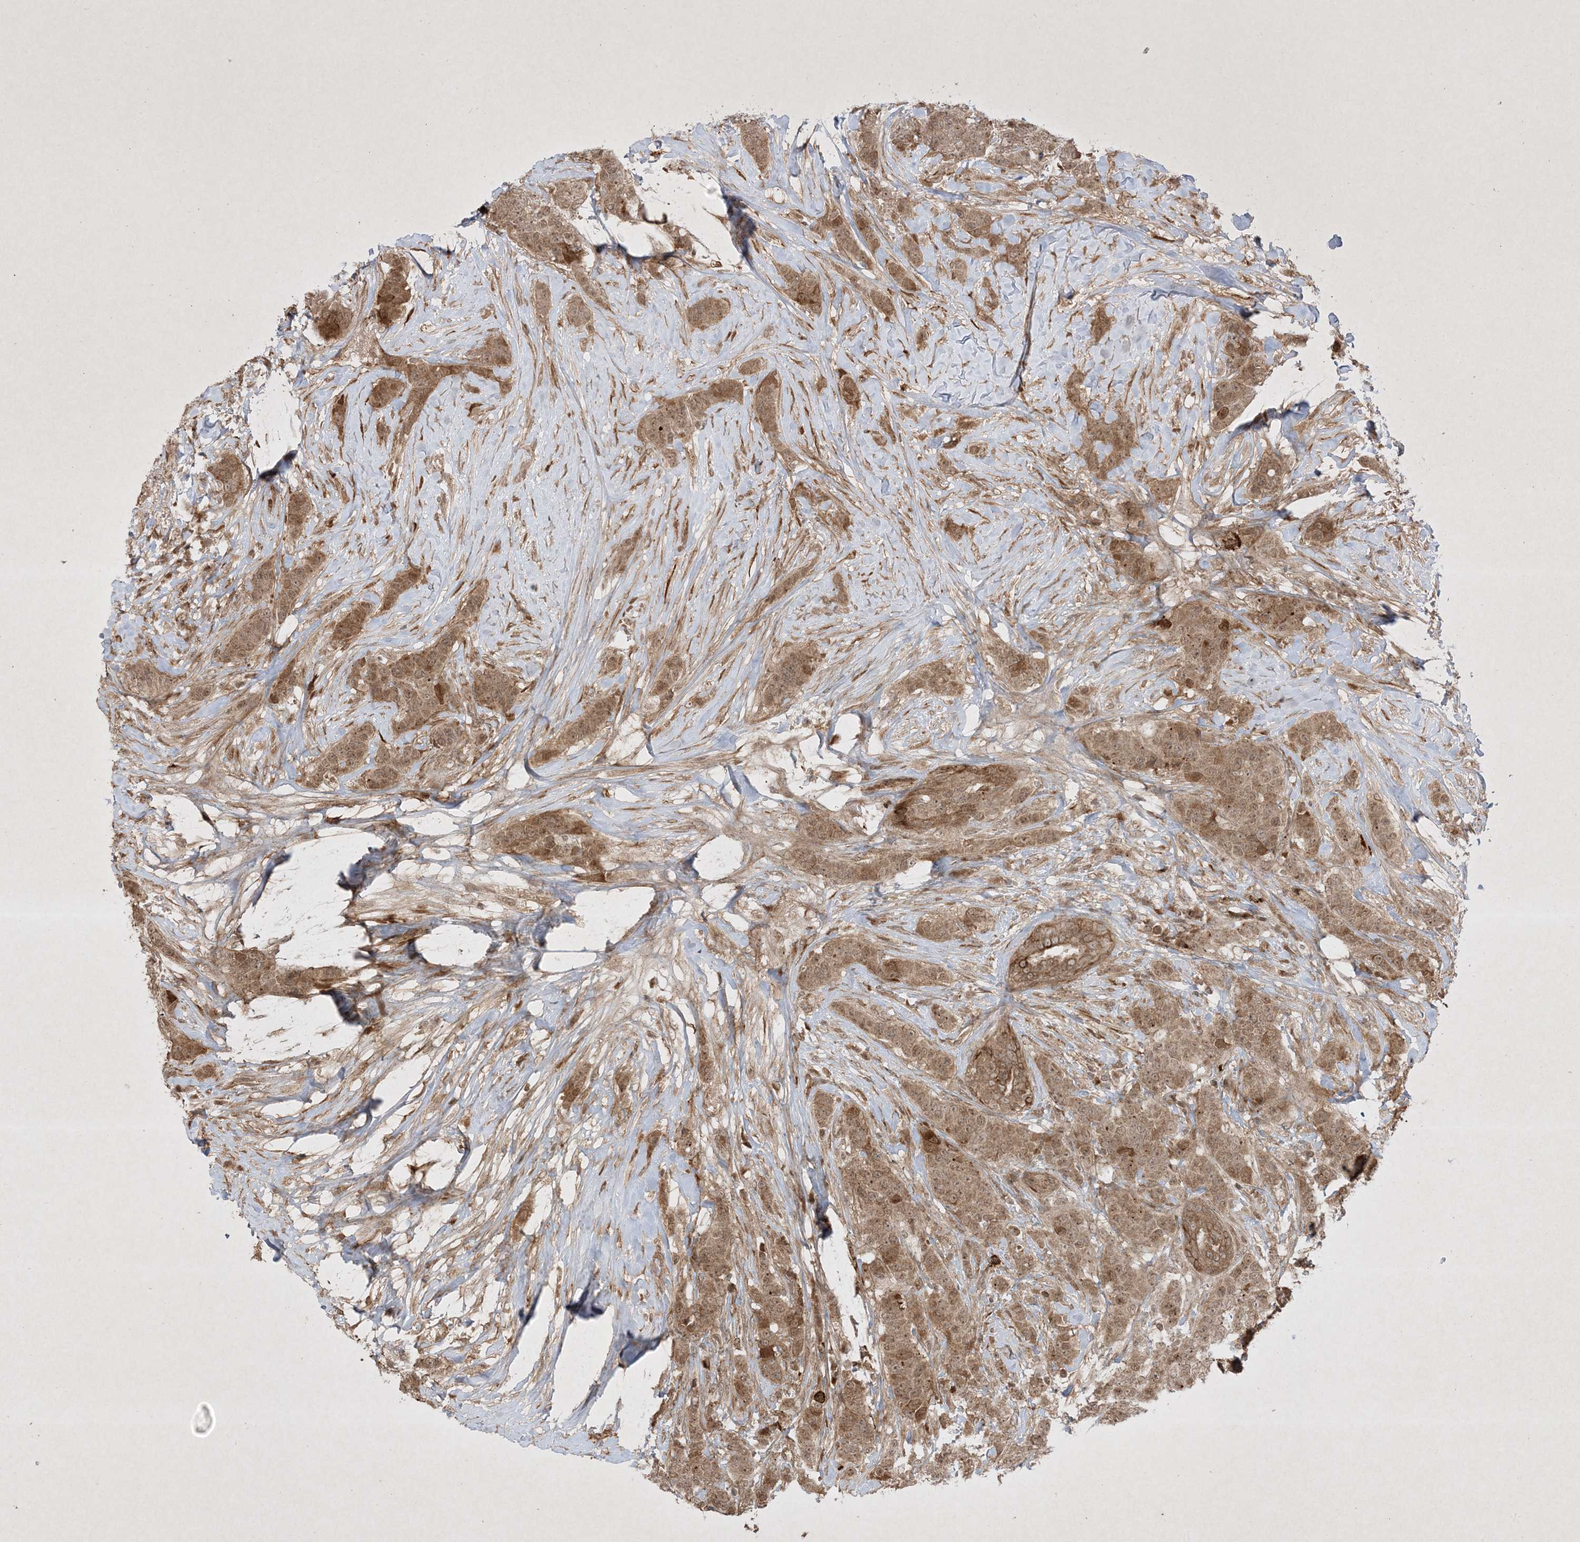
{"staining": {"intensity": "moderate", "quantity": ">75%", "location": "cytoplasmic/membranous,nuclear"}, "tissue": "breast cancer", "cell_type": "Tumor cells", "image_type": "cancer", "snomed": [{"axis": "morphology", "description": "Duct carcinoma"}, {"axis": "topography", "description": "Breast"}], "caption": "Moderate cytoplasmic/membranous and nuclear expression is seen in about >75% of tumor cells in intraductal carcinoma (breast).", "gene": "PTK6", "patient": {"sex": "female", "age": 40}}